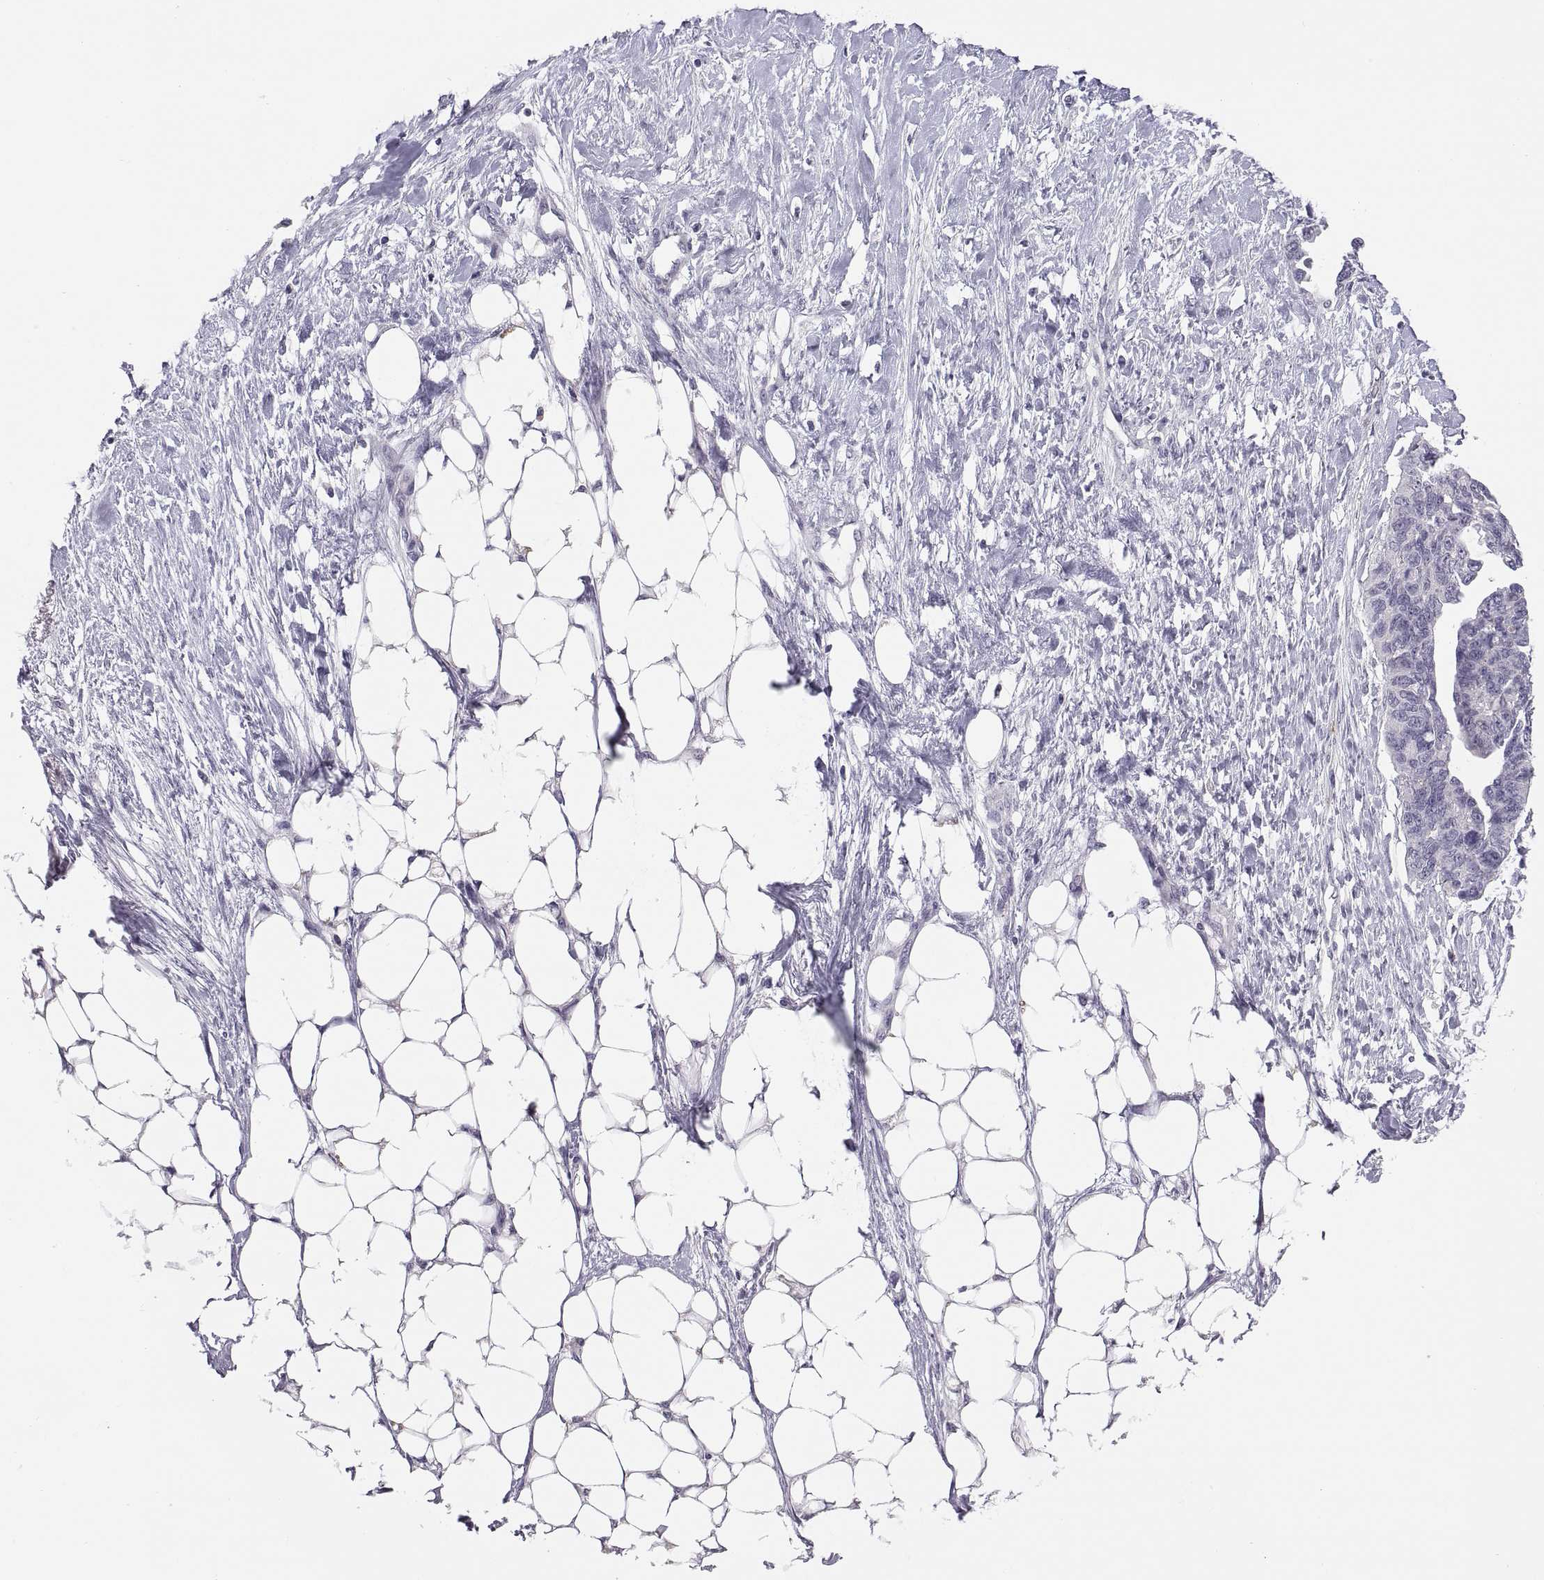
{"staining": {"intensity": "negative", "quantity": "none", "location": "none"}, "tissue": "ovarian cancer", "cell_type": "Tumor cells", "image_type": "cancer", "snomed": [{"axis": "morphology", "description": "Cystadenocarcinoma, serous, NOS"}, {"axis": "topography", "description": "Ovary"}], "caption": "Ovarian serous cystadenocarcinoma was stained to show a protein in brown. There is no significant expression in tumor cells.", "gene": "TTC21A", "patient": {"sex": "female", "age": 69}}